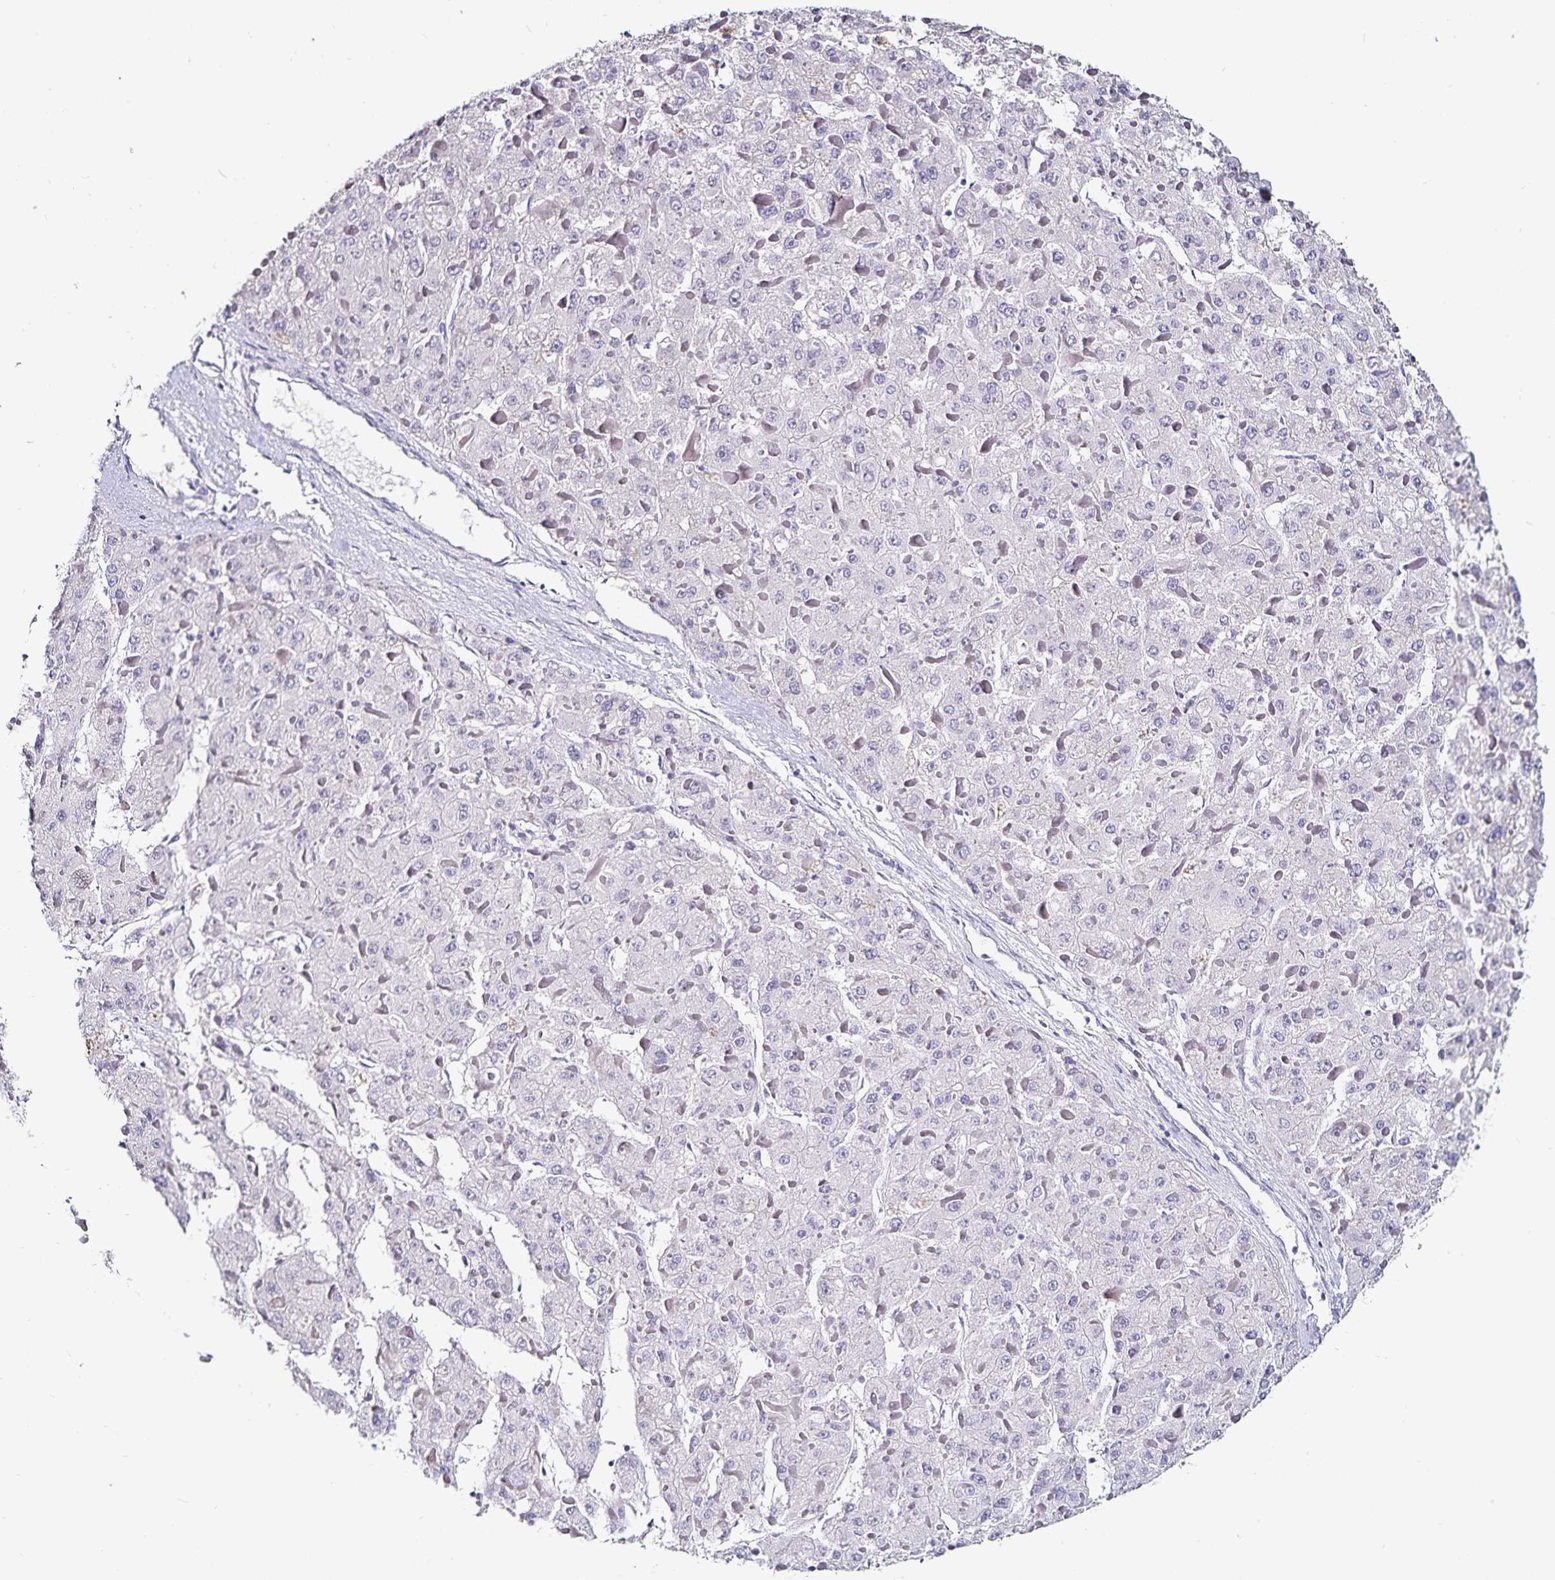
{"staining": {"intensity": "negative", "quantity": "none", "location": "none"}, "tissue": "liver cancer", "cell_type": "Tumor cells", "image_type": "cancer", "snomed": [{"axis": "morphology", "description": "Carcinoma, Hepatocellular, NOS"}, {"axis": "topography", "description": "Liver"}], "caption": "Tumor cells are negative for protein expression in human liver cancer (hepatocellular carcinoma).", "gene": "TSPAN7", "patient": {"sex": "female", "age": 73}}